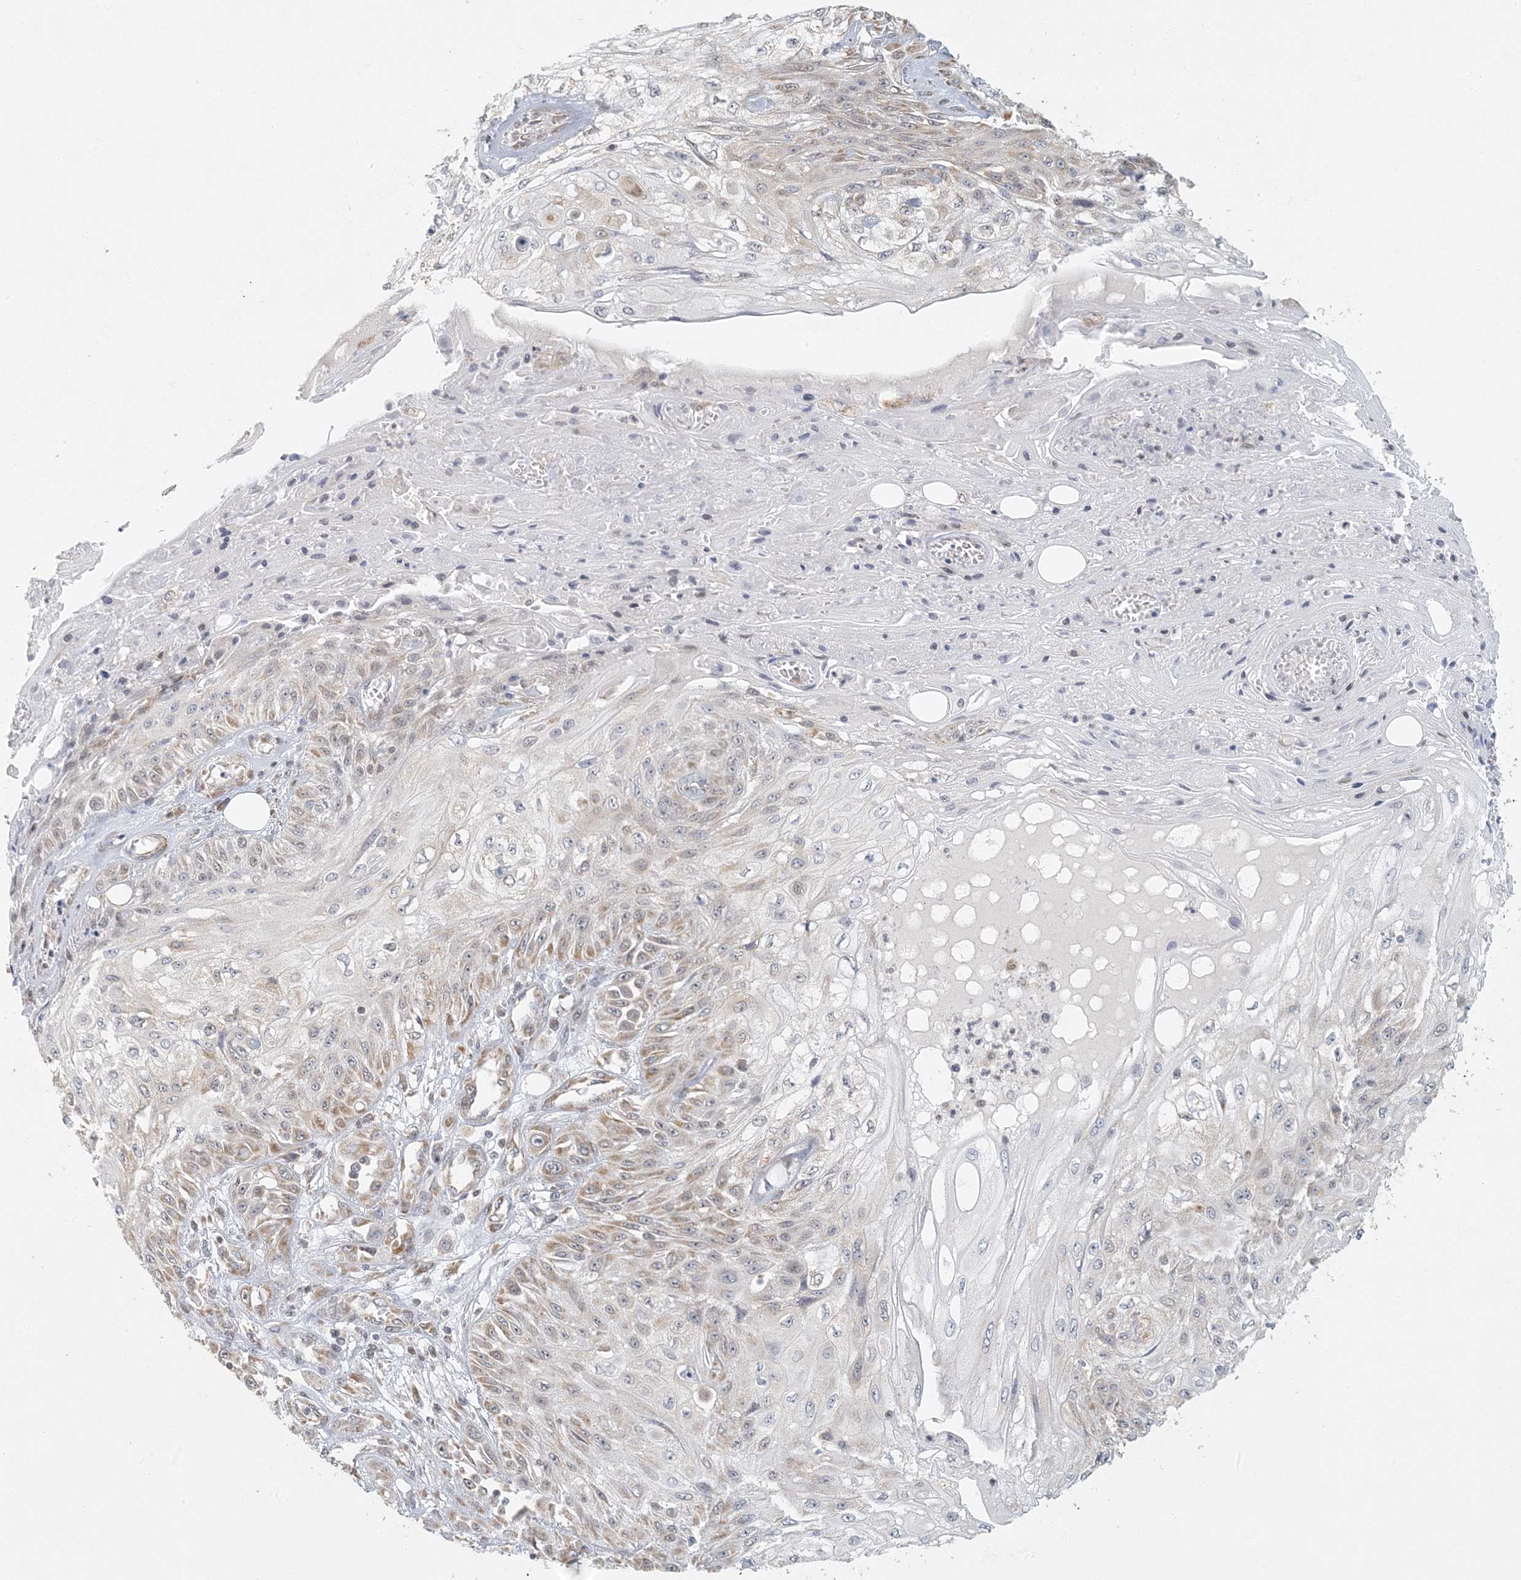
{"staining": {"intensity": "moderate", "quantity": "<25%", "location": "cytoplasmic/membranous"}, "tissue": "skin cancer", "cell_type": "Tumor cells", "image_type": "cancer", "snomed": [{"axis": "morphology", "description": "Squamous cell carcinoma, NOS"}, {"axis": "morphology", "description": "Squamous cell carcinoma, metastatic, NOS"}, {"axis": "topography", "description": "Skin"}, {"axis": "topography", "description": "Lymph node"}], "caption": "A low amount of moderate cytoplasmic/membranous staining is identified in approximately <25% of tumor cells in skin cancer (squamous cell carcinoma) tissue.", "gene": "AK9", "patient": {"sex": "male", "age": 75}}